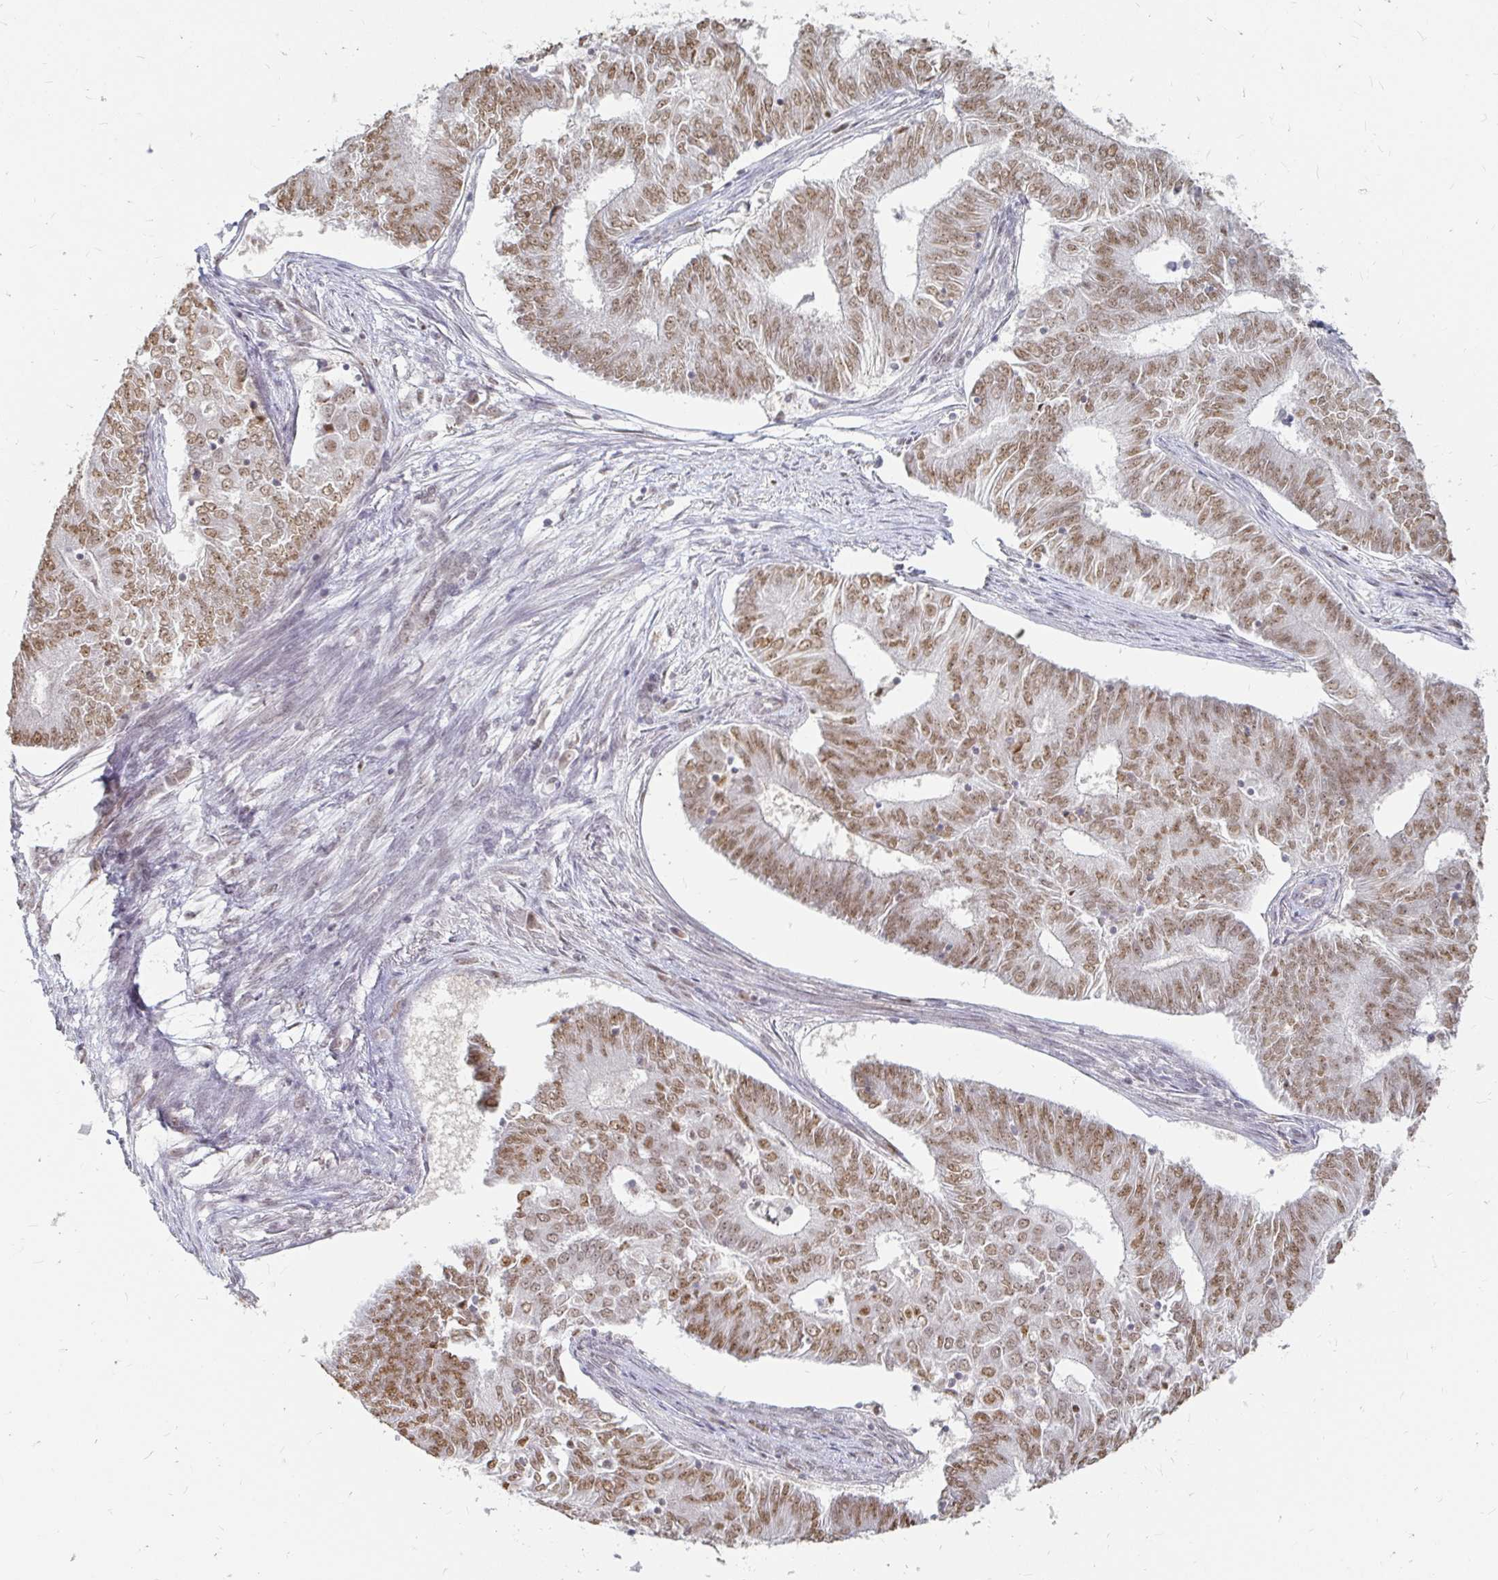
{"staining": {"intensity": "moderate", "quantity": ">75%", "location": "nuclear"}, "tissue": "endometrial cancer", "cell_type": "Tumor cells", "image_type": "cancer", "snomed": [{"axis": "morphology", "description": "Adenocarcinoma, NOS"}, {"axis": "topography", "description": "Endometrium"}], "caption": "An immunohistochemistry (IHC) image of tumor tissue is shown. Protein staining in brown labels moderate nuclear positivity in adenocarcinoma (endometrial) within tumor cells.", "gene": "HNRNPU", "patient": {"sex": "female", "age": 62}}